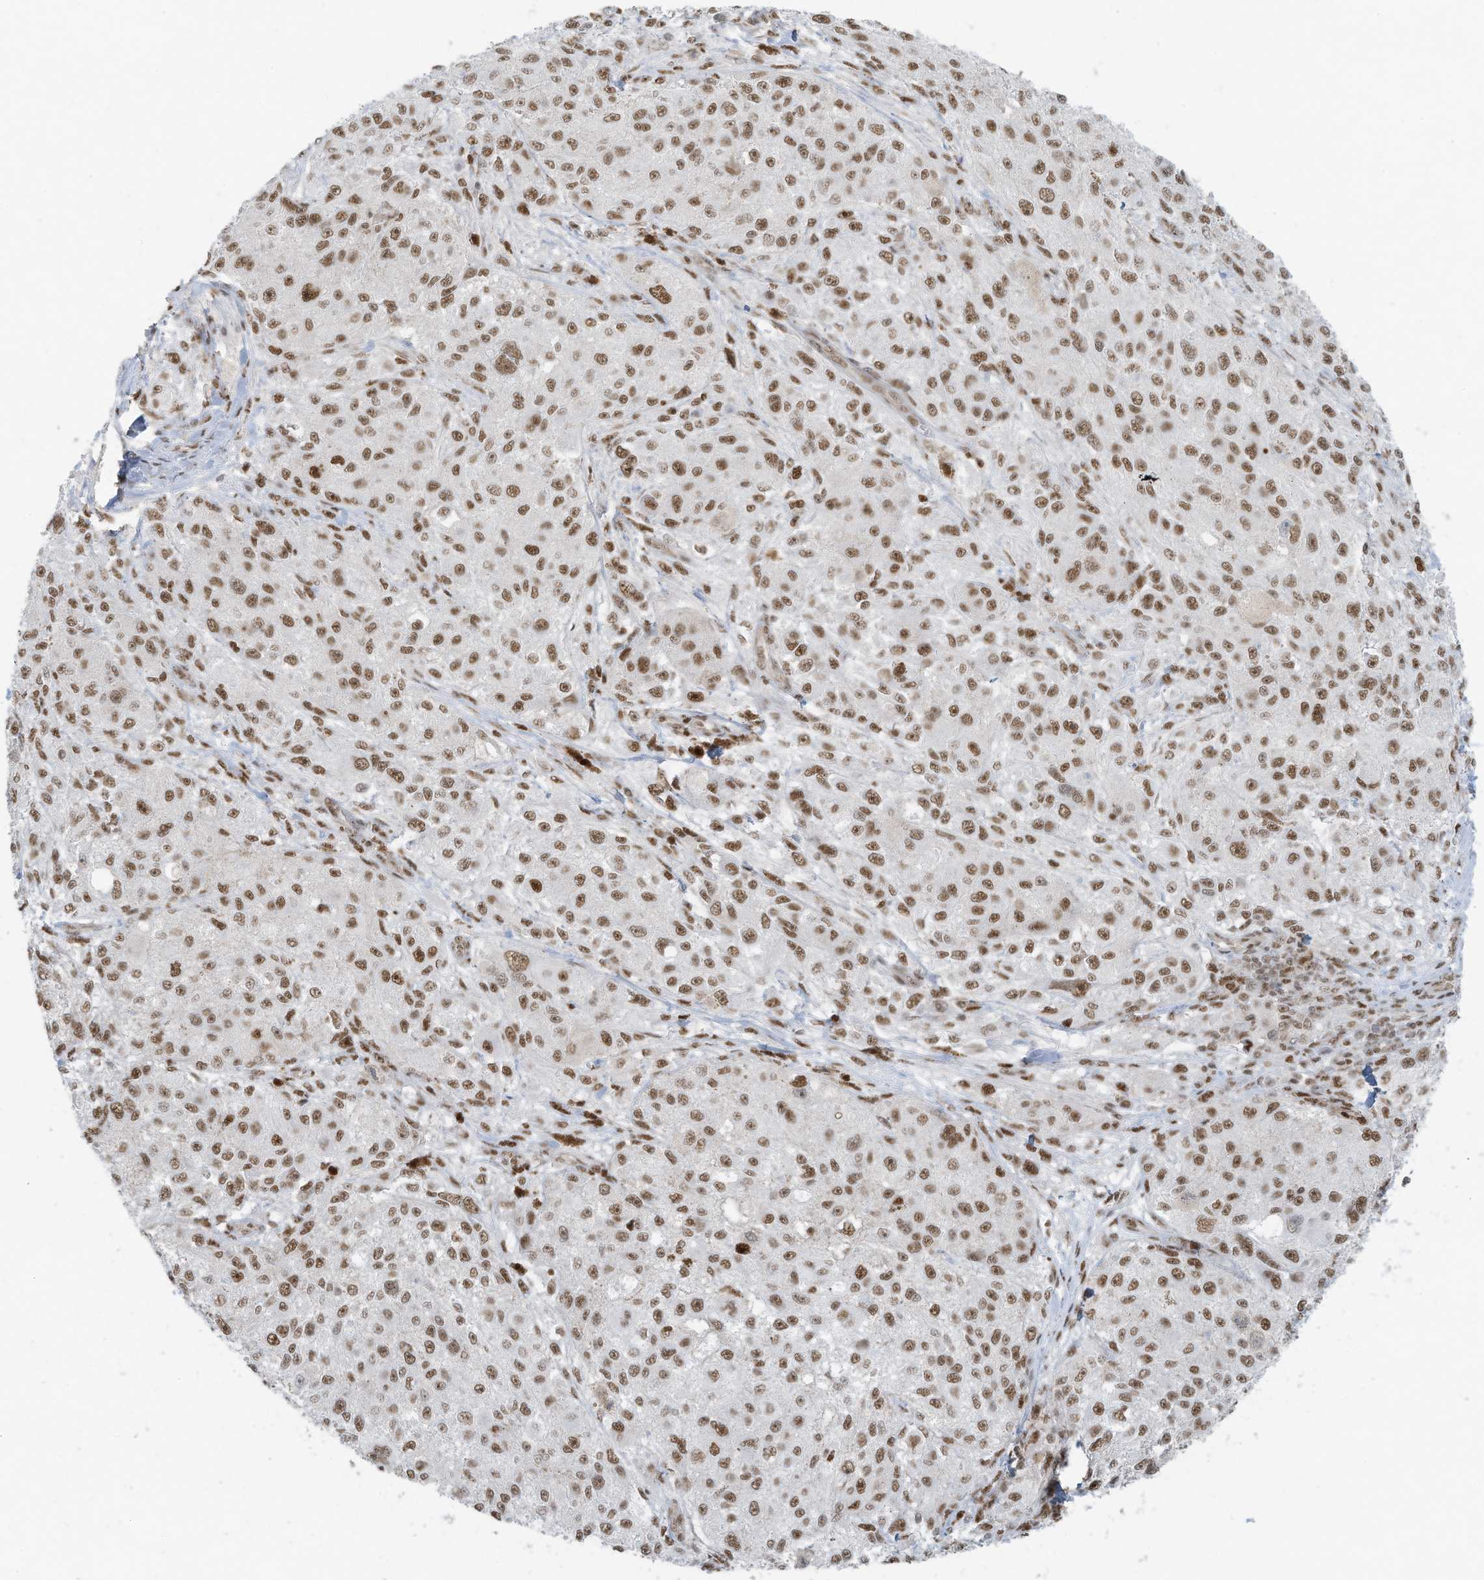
{"staining": {"intensity": "moderate", "quantity": ">75%", "location": "nuclear"}, "tissue": "melanoma", "cell_type": "Tumor cells", "image_type": "cancer", "snomed": [{"axis": "morphology", "description": "Necrosis, NOS"}, {"axis": "morphology", "description": "Malignant melanoma, NOS"}, {"axis": "topography", "description": "Skin"}], "caption": "An image showing moderate nuclear staining in about >75% of tumor cells in malignant melanoma, as visualized by brown immunohistochemical staining.", "gene": "DBR1", "patient": {"sex": "female", "age": 87}}